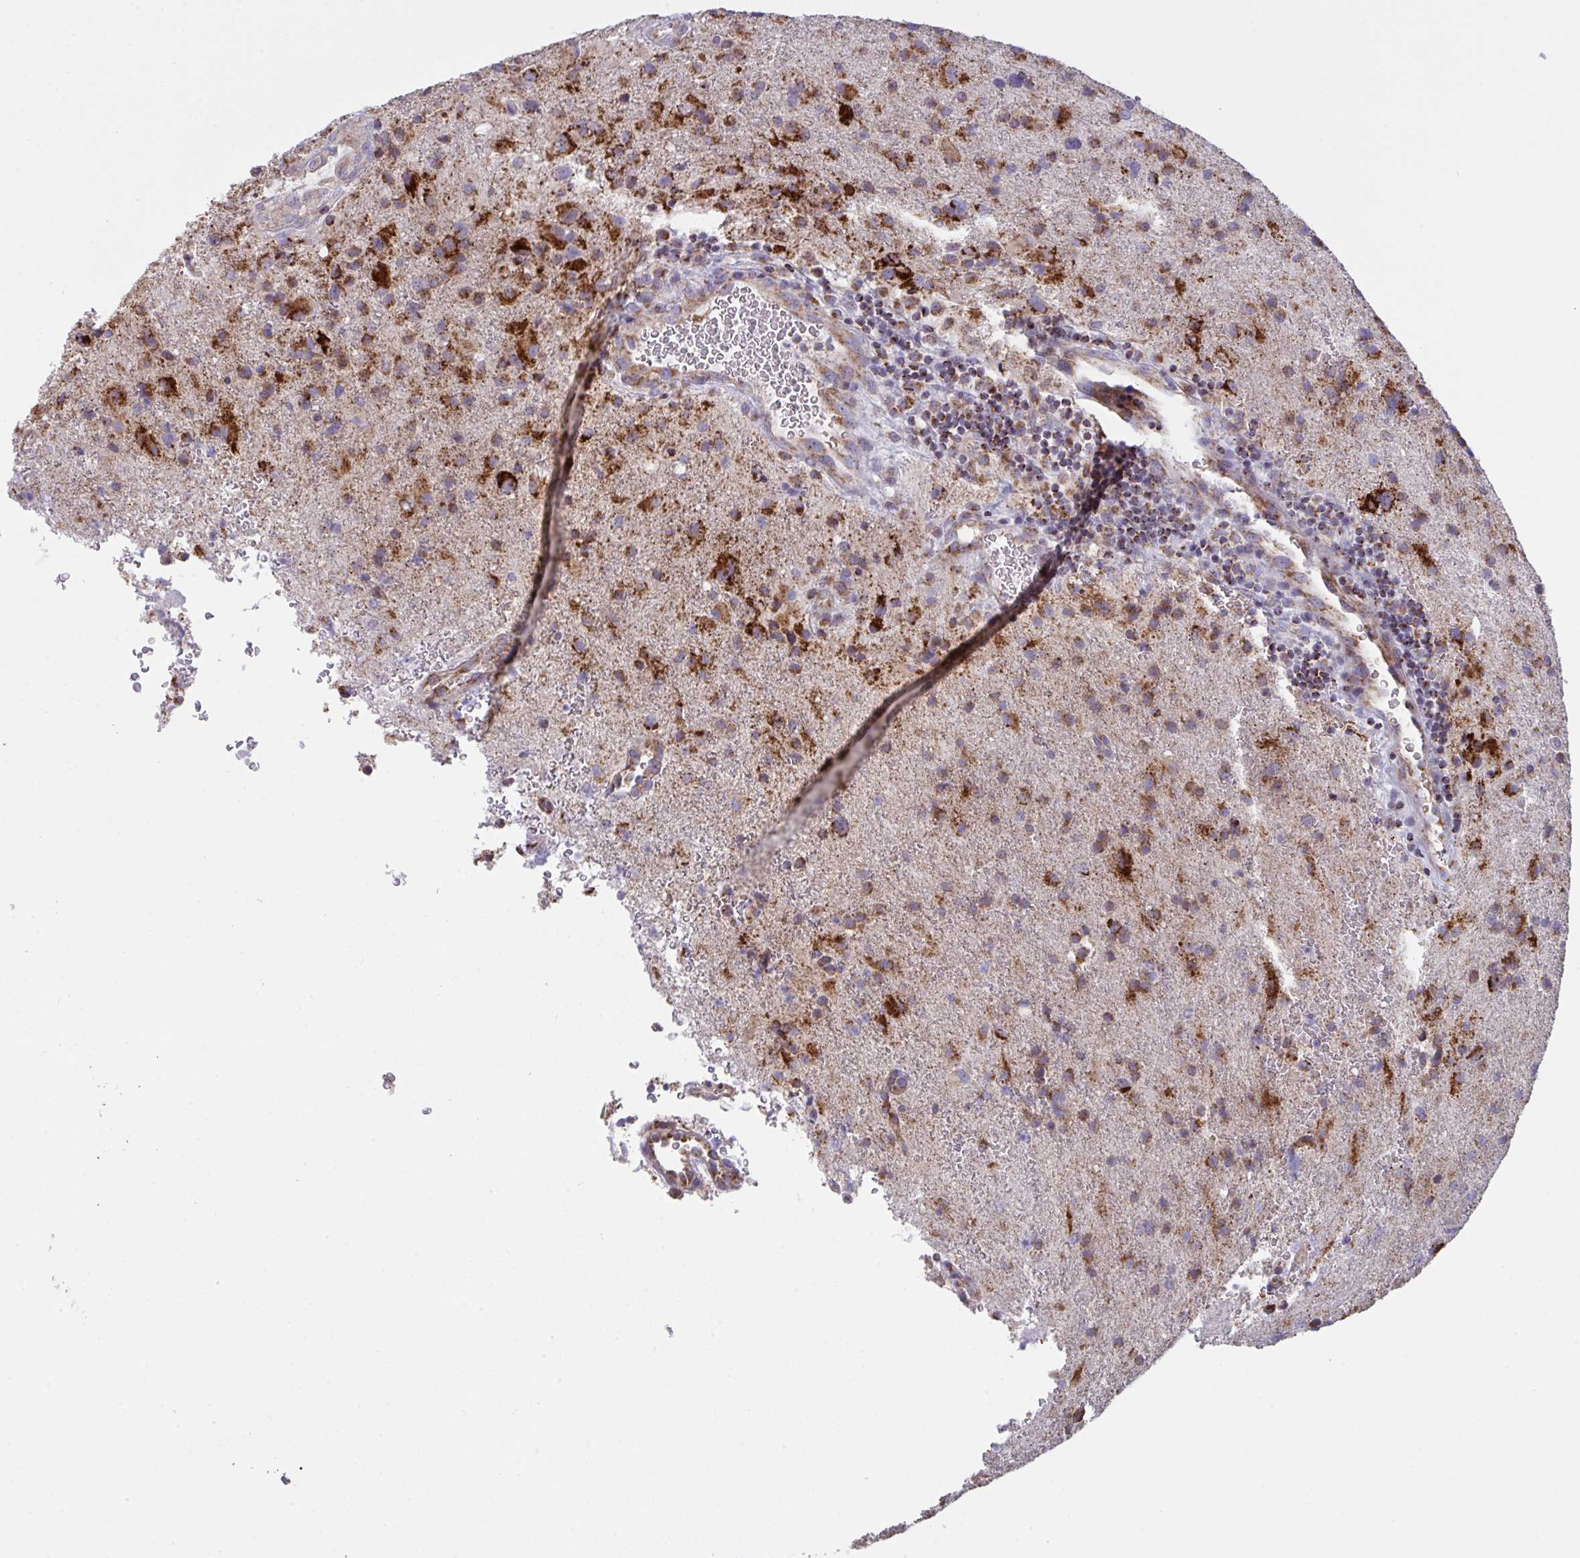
{"staining": {"intensity": "strong", "quantity": "25%-75%", "location": "cytoplasmic/membranous"}, "tissue": "glioma", "cell_type": "Tumor cells", "image_type": "cancer", "snomed": [{"axis": "morphology", "description": "Glioma, malignant, High grade"}, {"axis": "topography", "description": "Brain"}], "caption": "Protein staining shows strong cytoplasmic/membranous staining in approximately 25%-75% of tumor cells in glioma.", "gene": "MICOS10", "patient": {"sex": "male", "age": 53}}